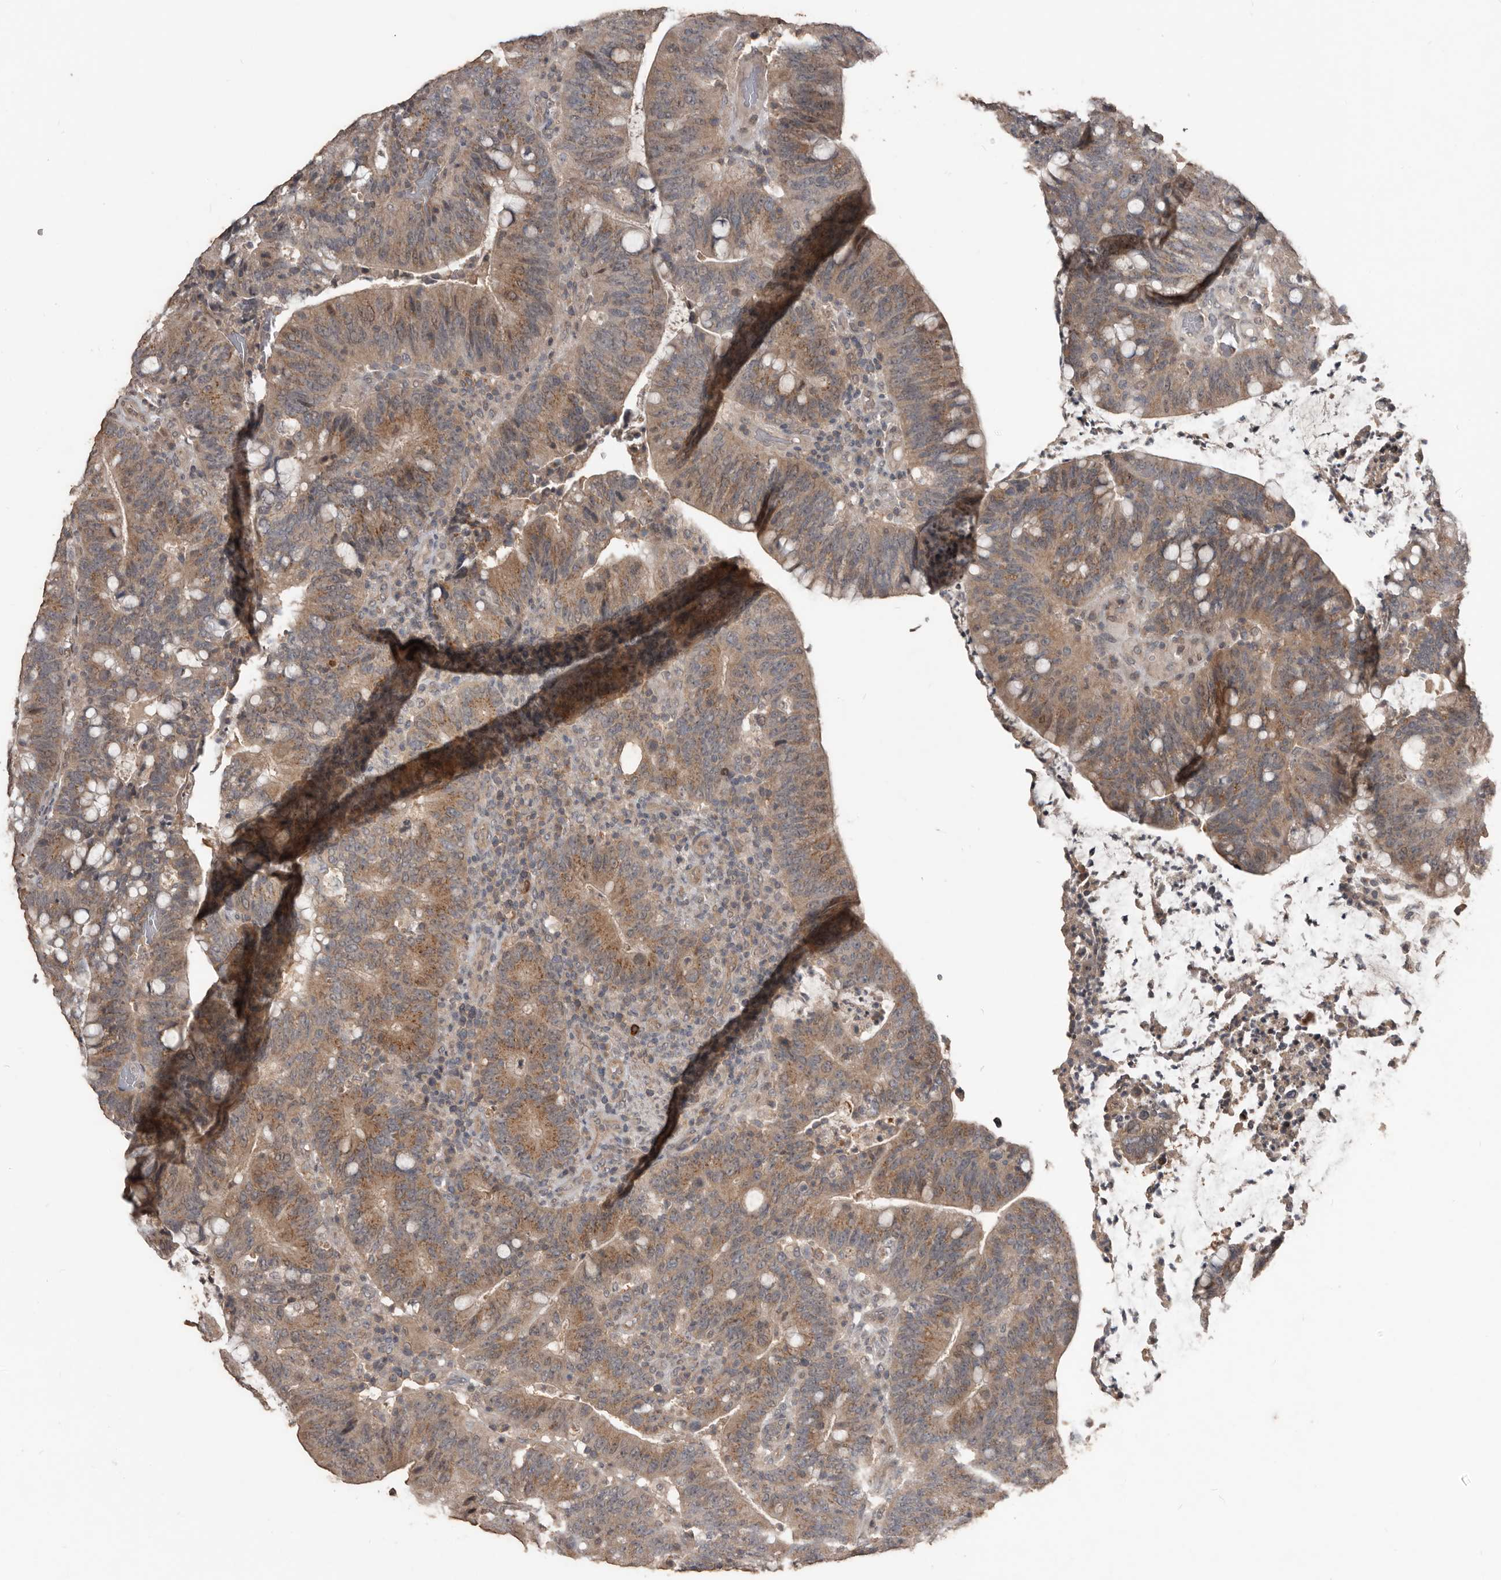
{"staining": {"intensity": "moderate", "quantity": ">75%", "location": "cytoplasmic/membranous"}, "tissue": "colorectal cancer", "cell_type": "Tumor cells", "image_type": "cancer", "snomed": [{"axis": "morphology", "description": "Adenocarcinoma, NOS"}, {"axis": "topography", "description": "Colon"}], "caption": "Colorectal cancer stained with a protein marker displays moderate staining in tumor cells.", "gene": "BAMBI", "patient": {"sex": "female", "age": 66}}